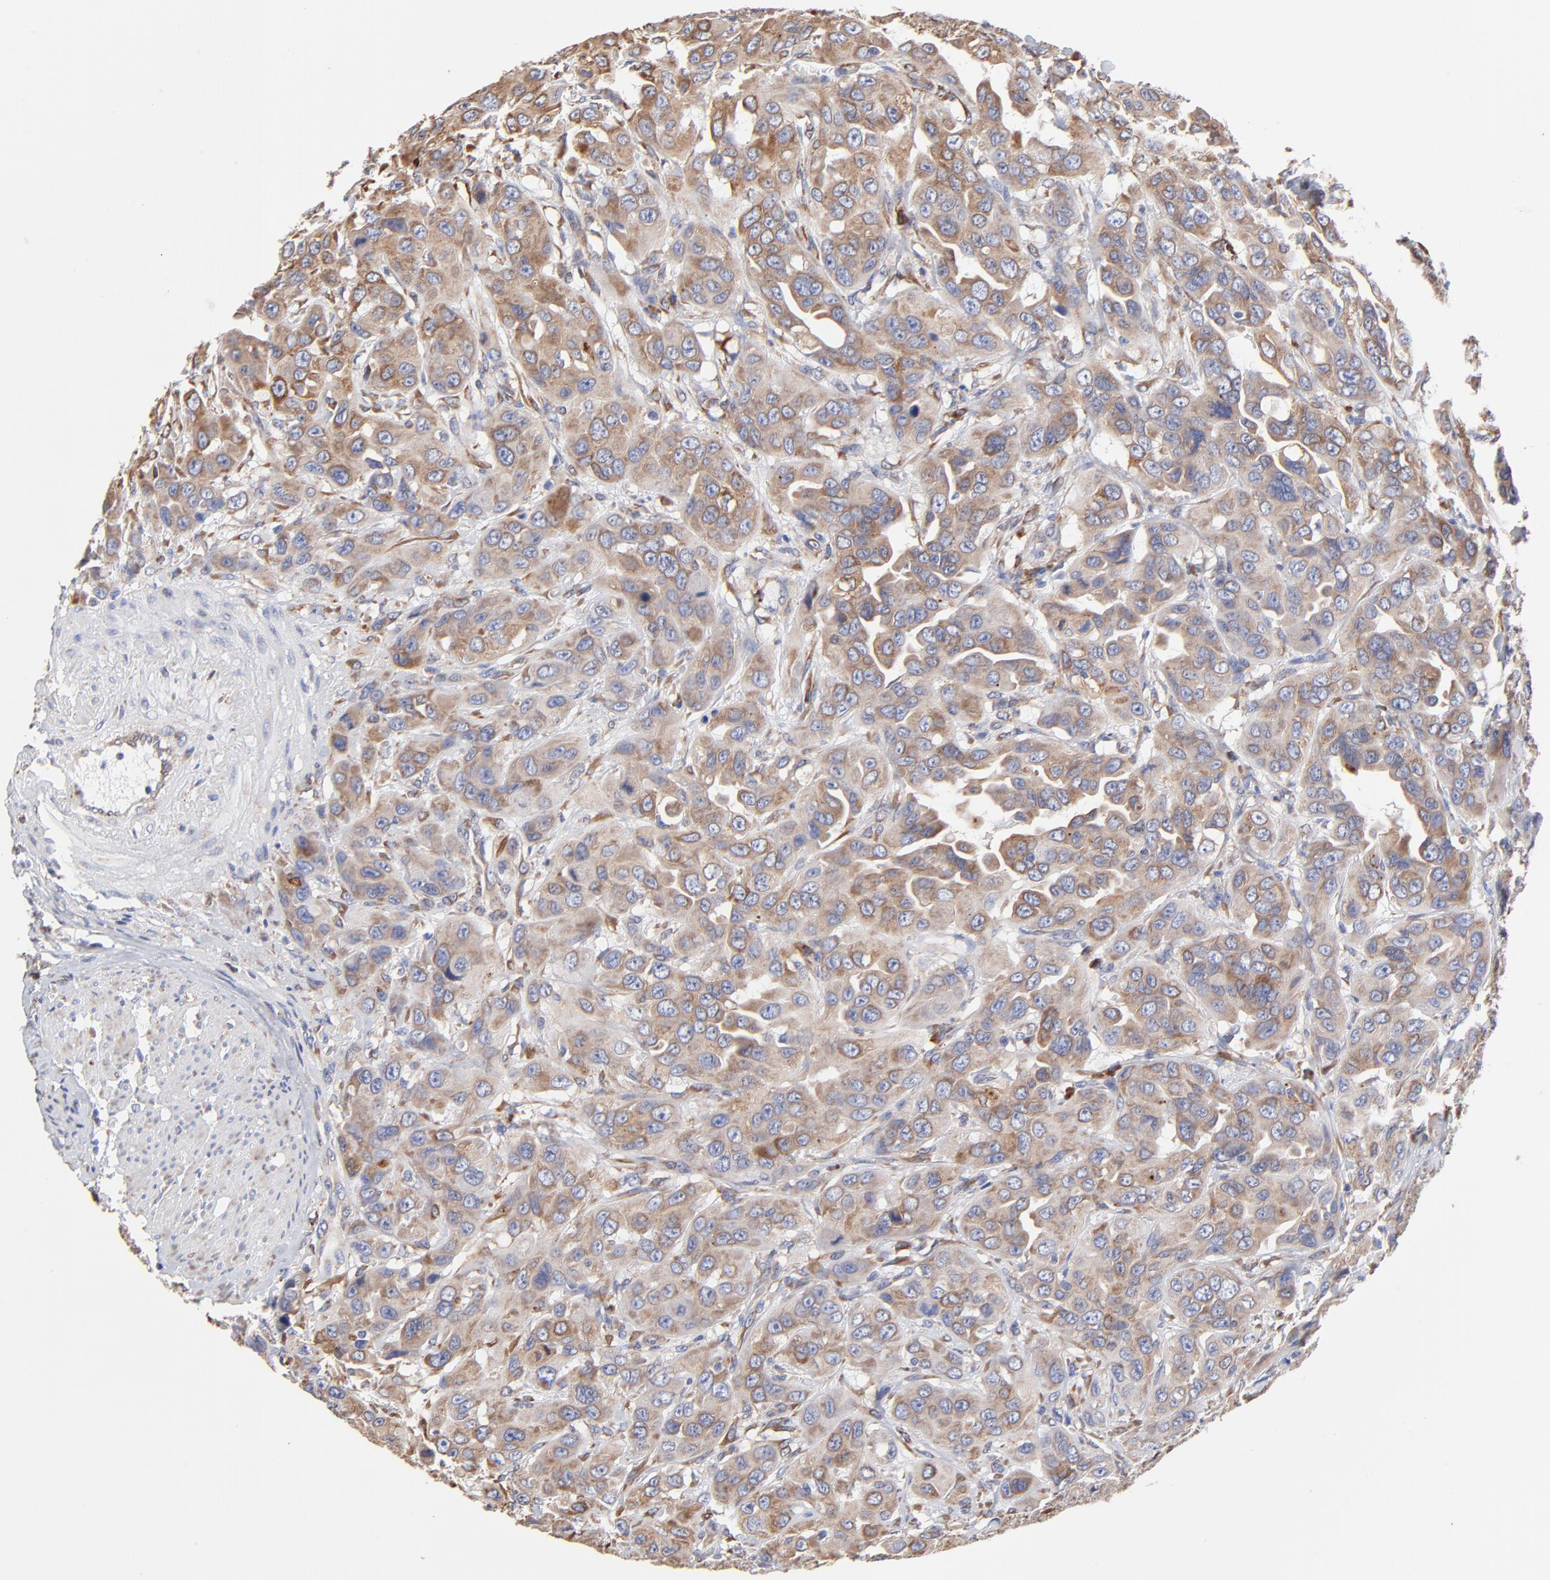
{"staining": {"intensity": "moderate", "quantity": "25%-75%", "location": "cytoplasmic/membranous"}, "tissue": "urothelial cancer", "cell_type": "Tumor cells", "image_type": "cancer", "snomed": [{"axis": "morphology", "description": "Urothelial carcinoma, High grade"}, {"axis": "topography", "description": "Urinary bladder"}], "caption": "Immunohistochemistry (IHC) of urothelial carcinoma (high-grade) exhibits medium levels of moderate cytoplasmic/membranous expression in about 25%-75% of tumor cells. (DAB IHC, brown staining for protein, blue staining for nuclei).", "gene": "LMAN1", "patient": {"sex": "male", "age": 73}}